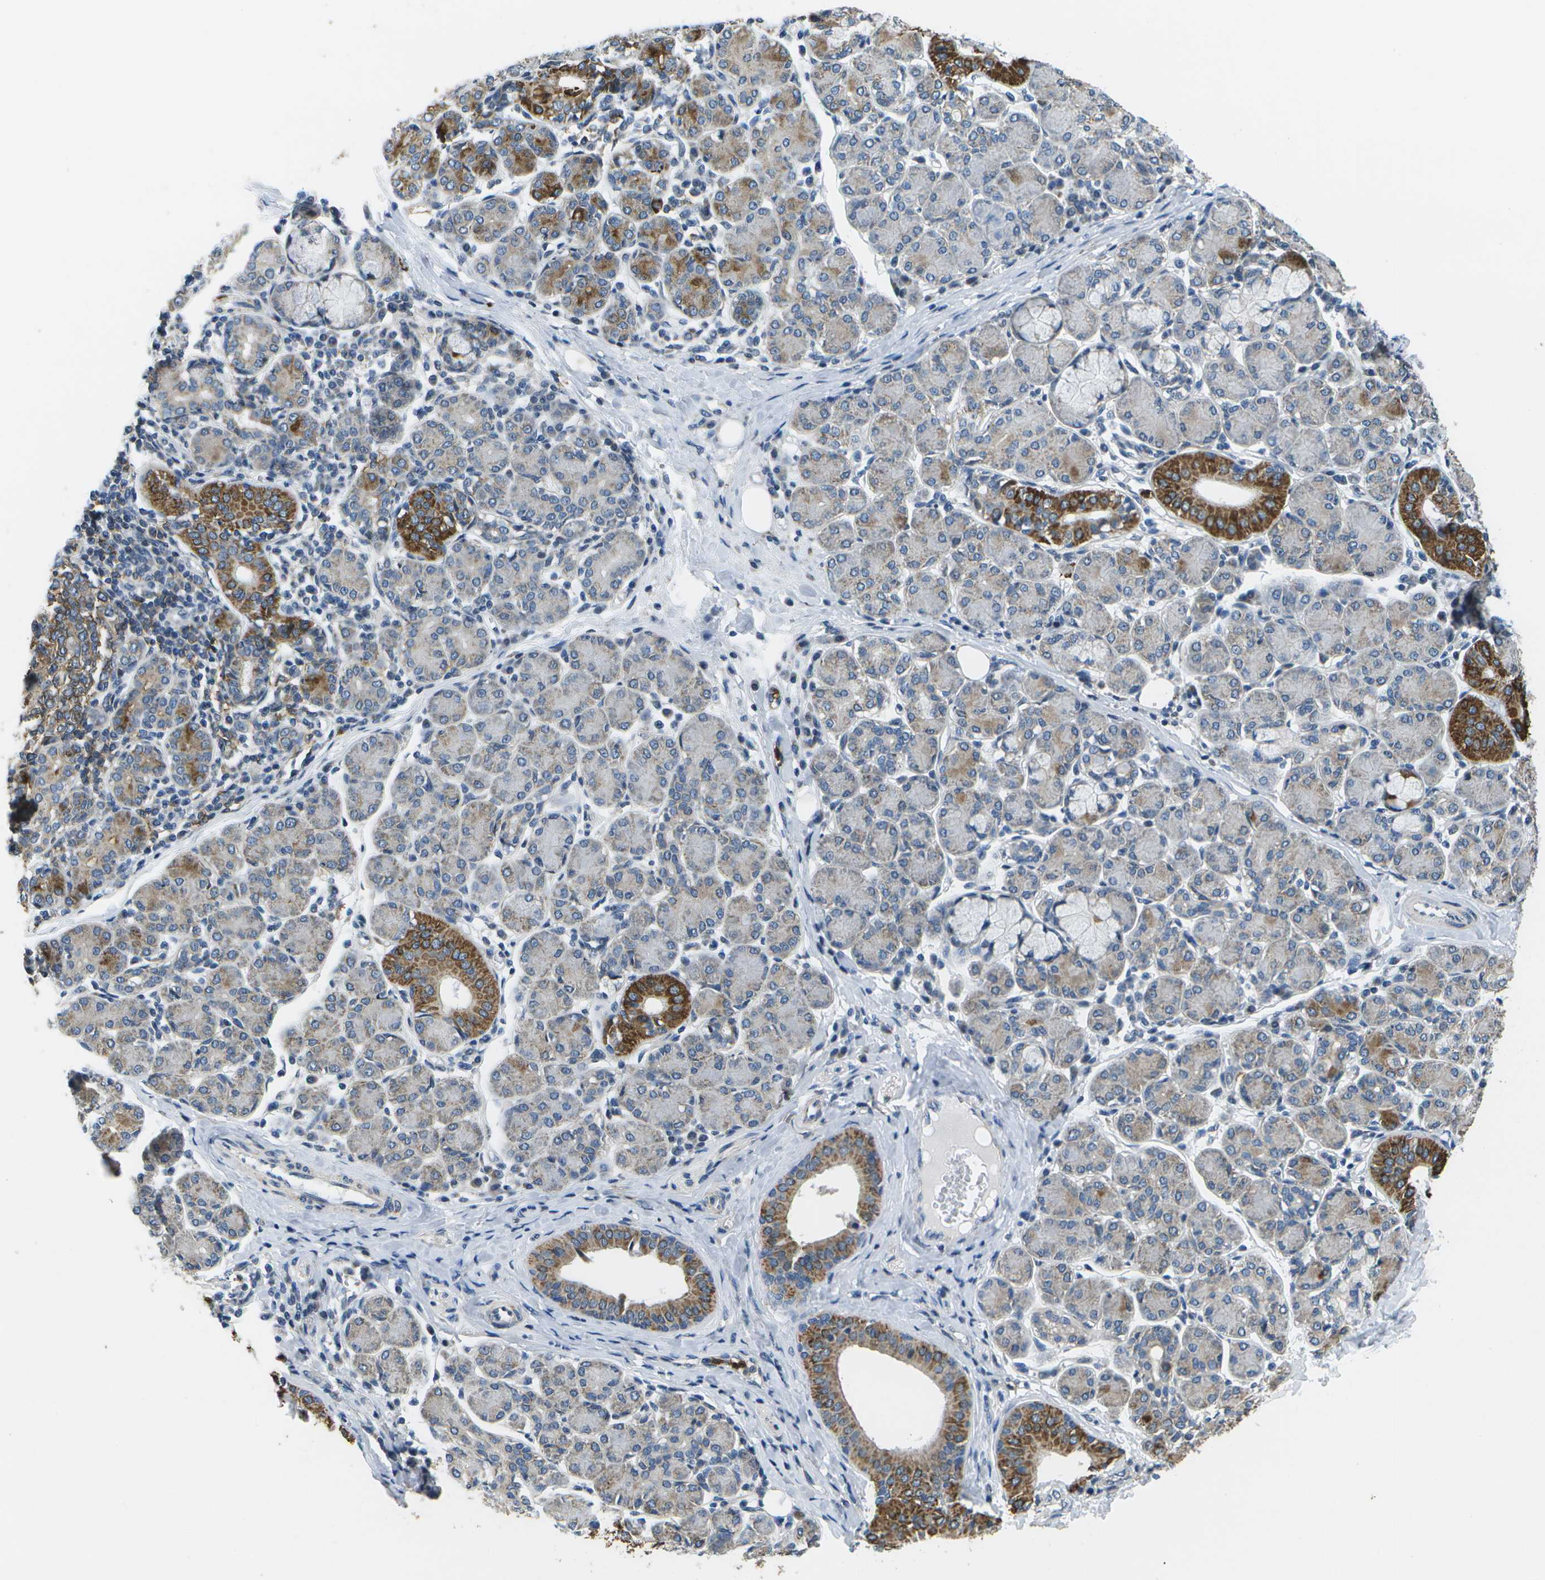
{"staining": {"intensity": "moderate", "quantity": "25%-75%", "location": "cytoplasmic/membranous"}, "tissue": "salivary gland", "cell_type": "Glandular cells", "image_type": "normal", "snomed": [{"axis": "morphology", "description": "Normal tissue, NOS"}, {"axis": "morphology", "description": "Inflammation, NOS"}, {"axis": "topography", "description": "Lymph node"}, {"axis": "topography", "description": "Salivary gland"}], "caption": "Immunohistochemistry (IHC) image of benign salivary gland: human salivary gland stained using immunohistochemistry demonstrates medium levels of moderate protein expression localized specifically in the cytoplasmic/membranous of glandular cells, appearing as a cytoplasmic/membranous brown color.", "gene": "GALNT15", "patient": {"sex": "male", "age": 3}}